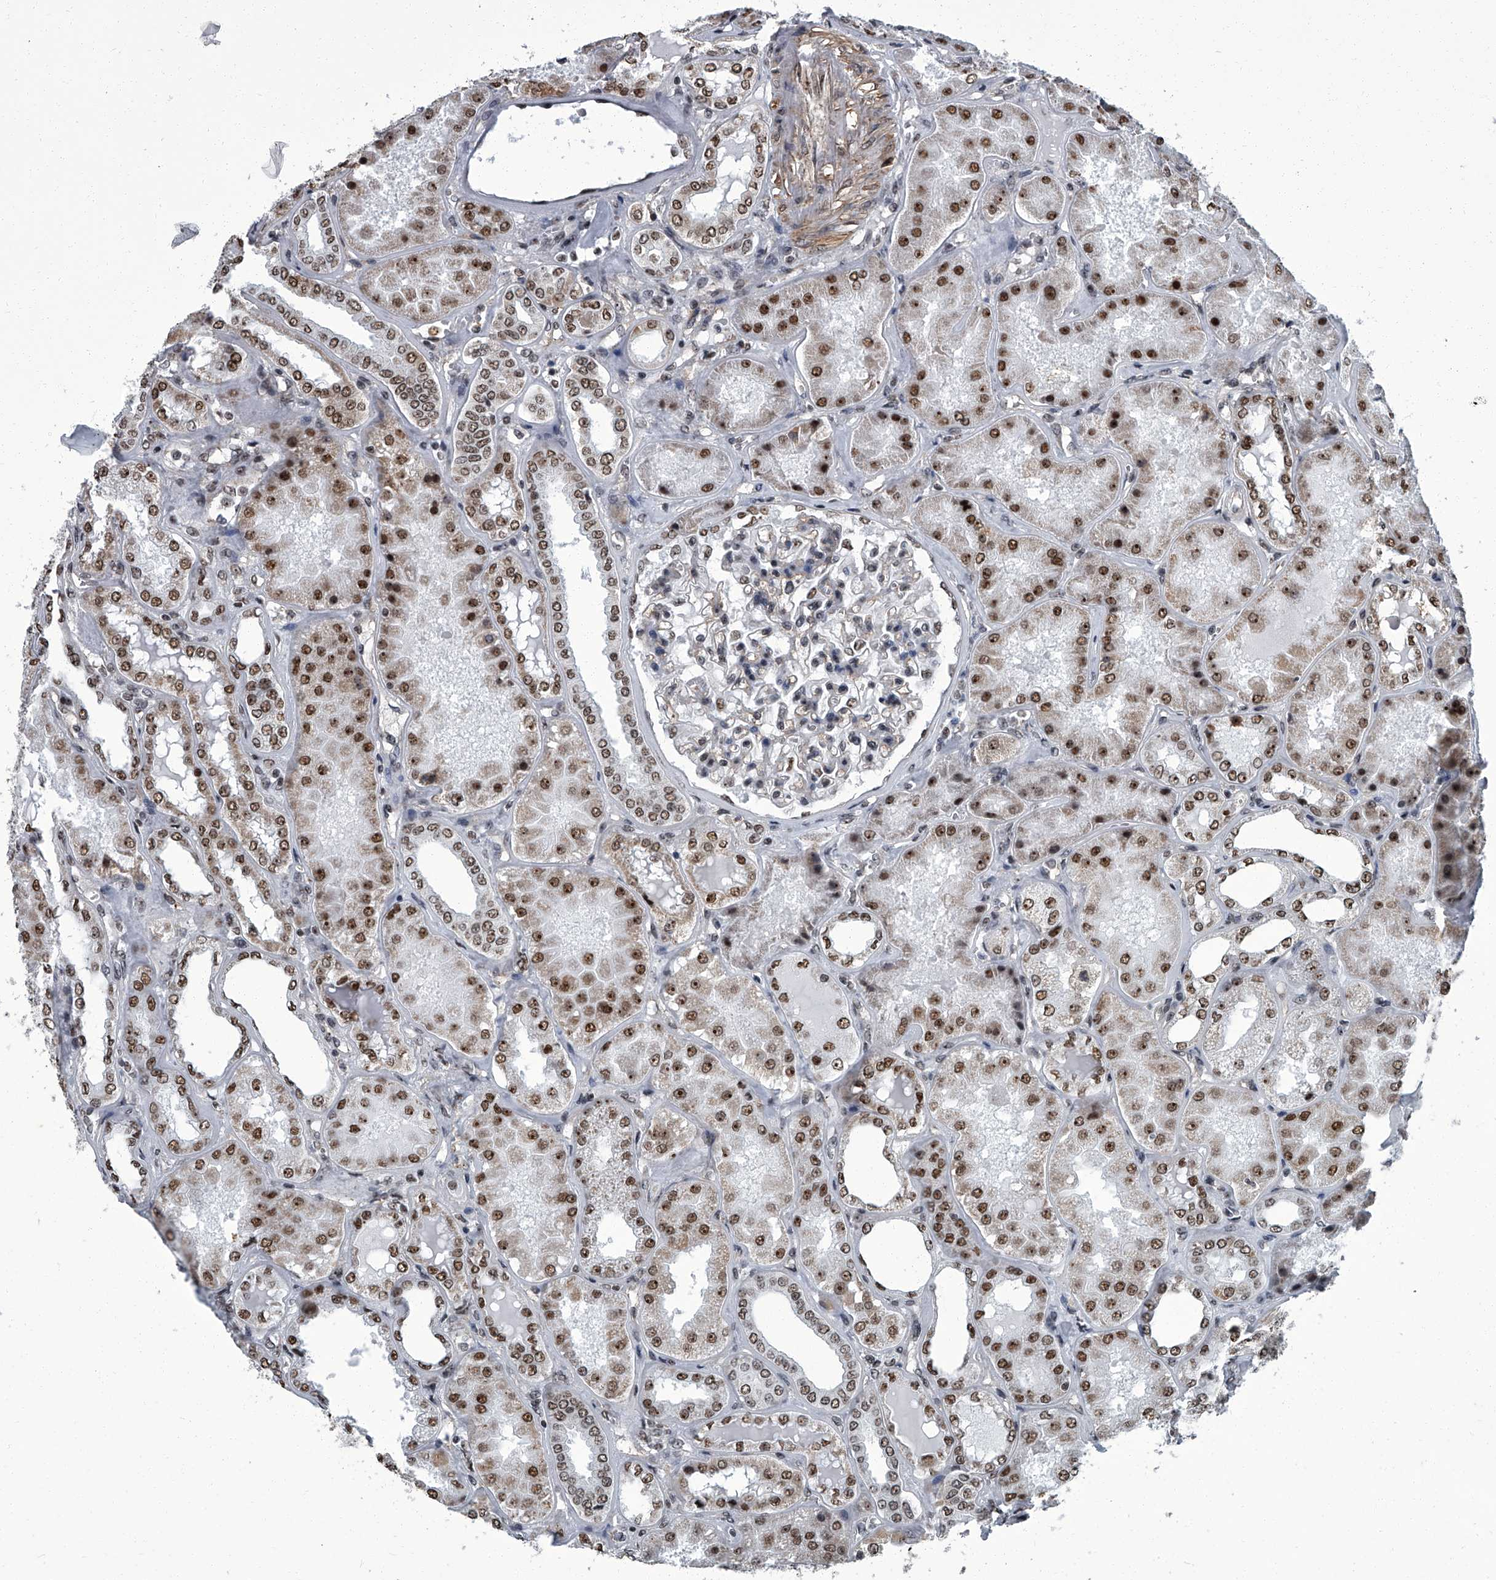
{"staining": {"intensity": "moderate", "quantity": "25%-75%", "location": "nuclear"}, "tissue": "kidney", "cell_type": "Cells in glomeruli", "image_type": "normal", "snomed": [{"axis": "morphology", "description": "Normal tissue, NOS"}, {"axis": "topography", "description": "Kidney"}], "caption": "A brown stain shows moderate nuclear staining of a protein in cells in glomeruli of normal kidney. (DAB (3,3'-diaminobenzidine) IHC with brightfield microscopy, high magnification).", "gene": "ZNF518B", "patient": {"sex": "female", "age": 56}}